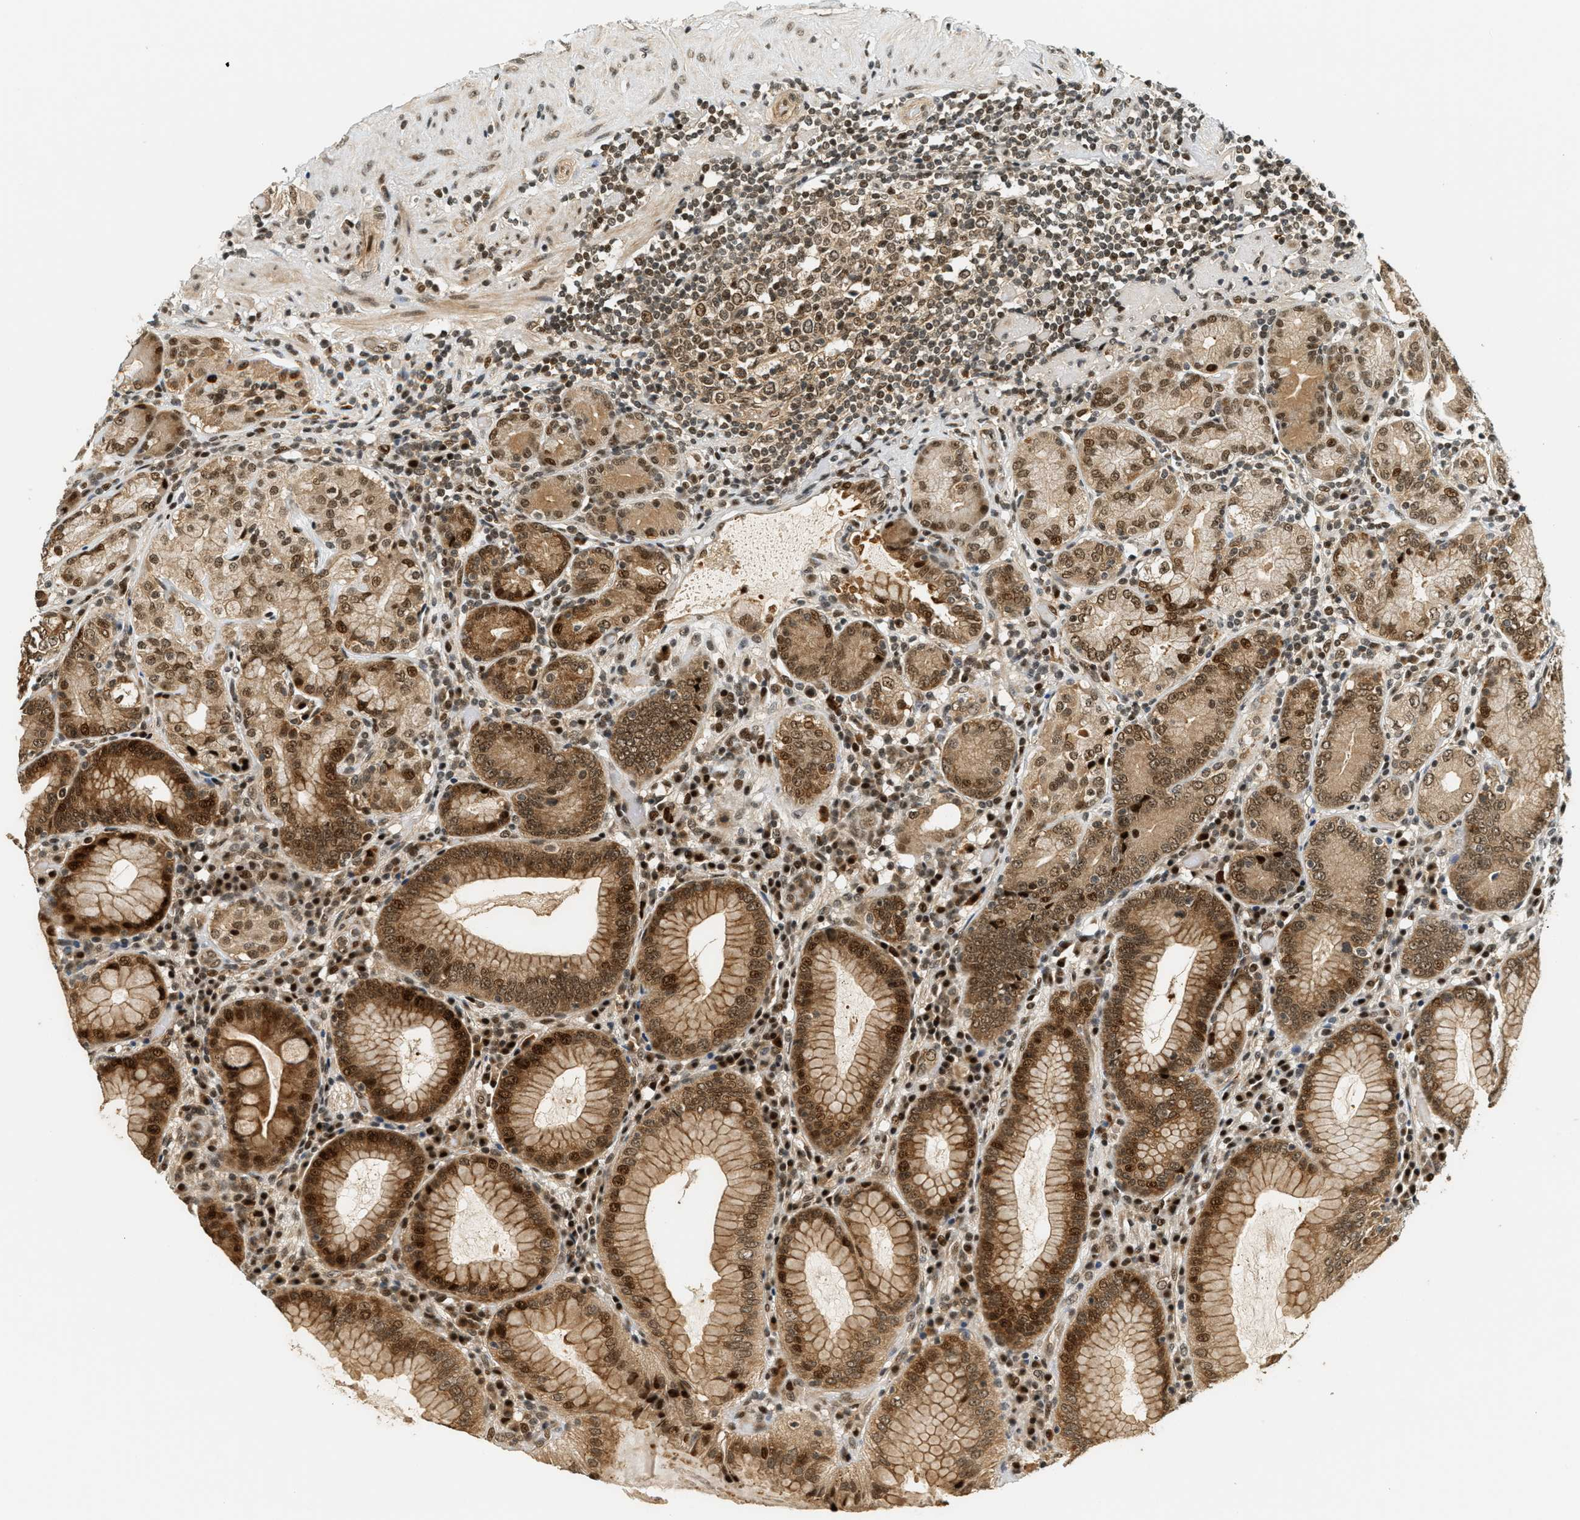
{"staining": {"intensity": "strong", "quantity": ">75%", "location": "cytoplasmic/membranous,nuclear"}, "tissue": "stomach", "cell_type": "Glandular cells", "image_type": "normal", "snomed": [{"axis": "morphology", "description": "Normal tissue, NOS"}, {"axis": "topography", "description": "Stomach, lower"}], "caption": "This micrograph shows immunohistochemistry staining of normal stomach, with high strong cytoplasmic/membranous,nuclear positivity in about >75% of glandular cells.", "gene": "FOXM1", "patient": {"sex": "female", "age": 76}}